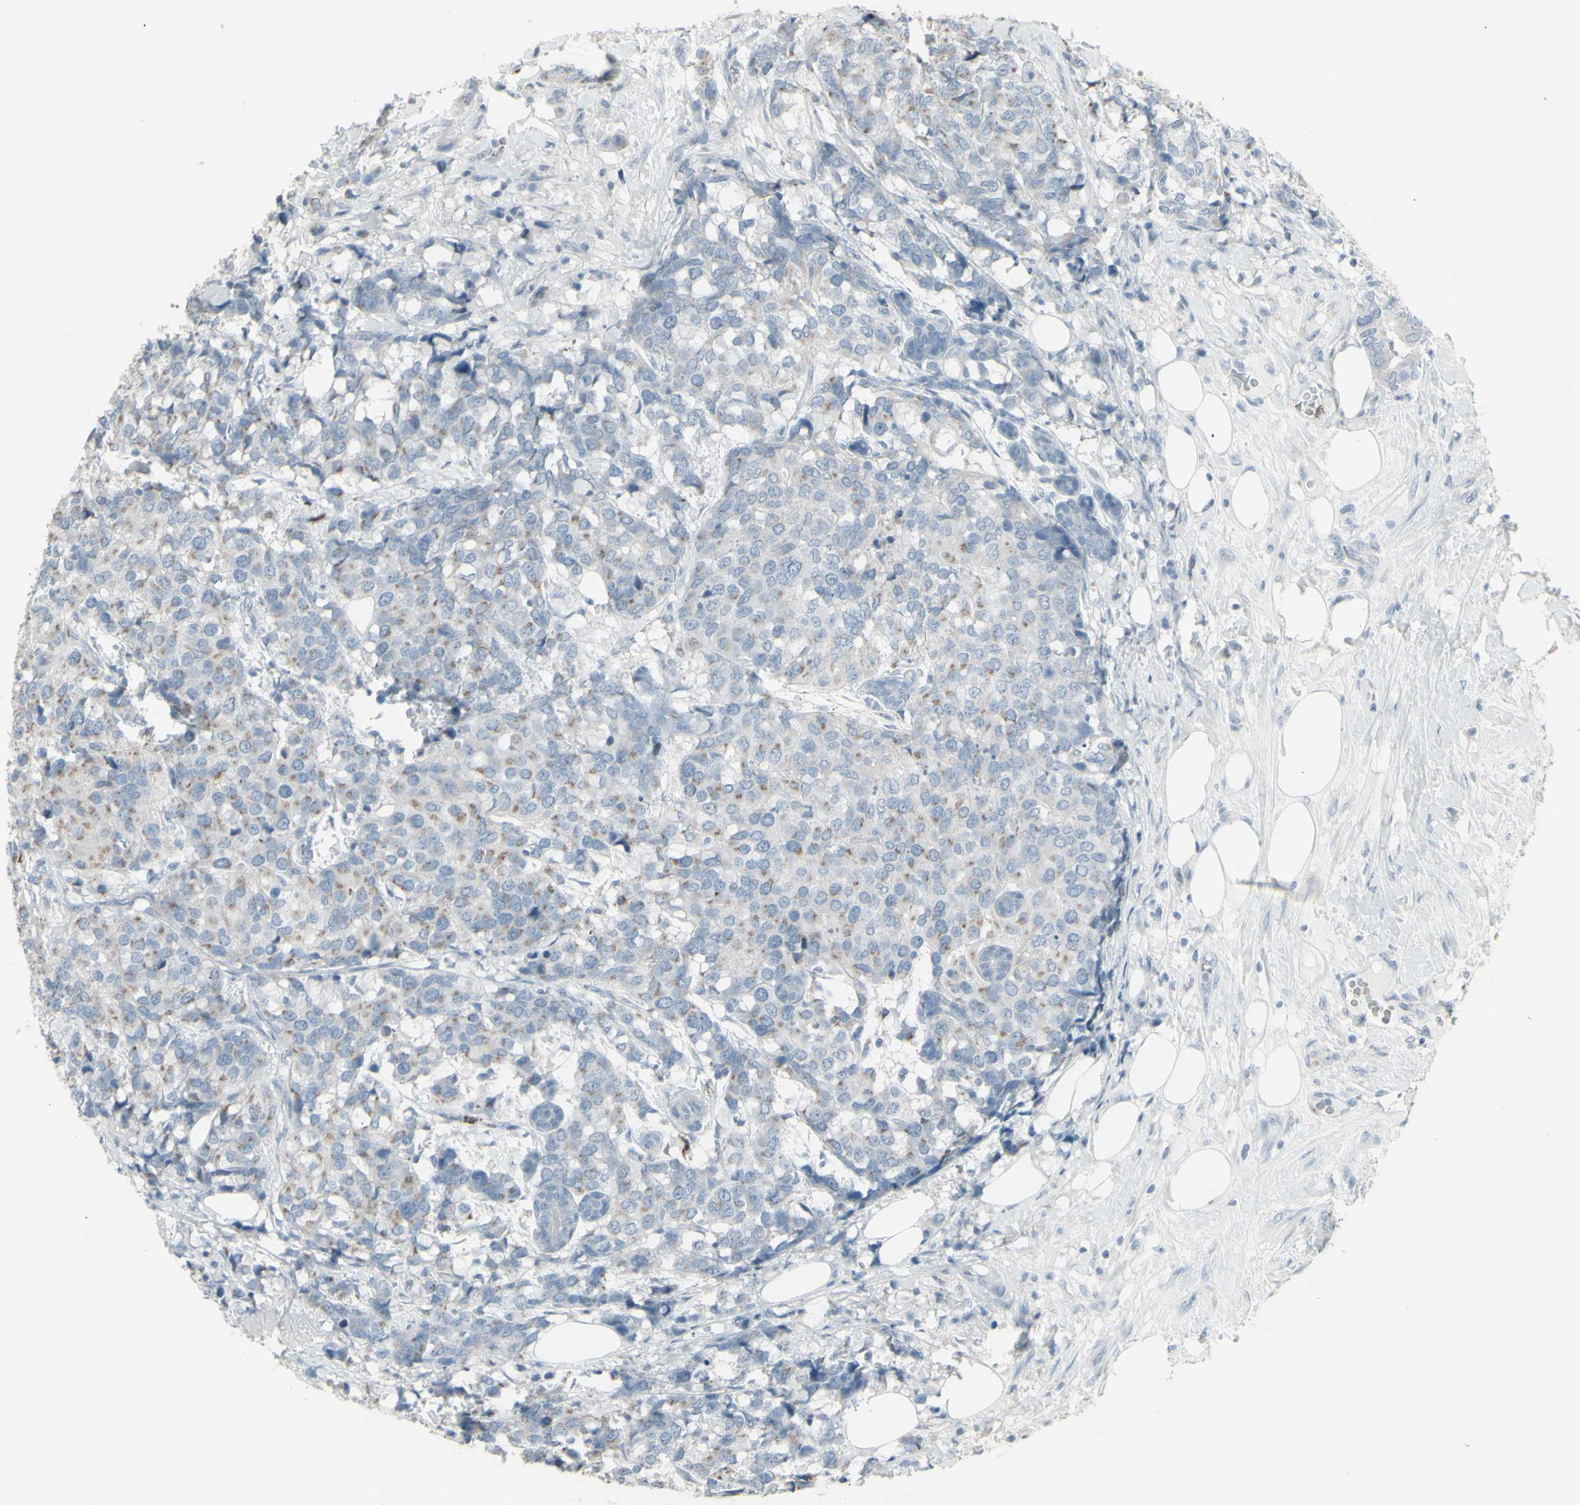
{"staining": {"intensity": "weak", "quantity": "25%-75%", "location": "cytoplasmic/membranous"}, "tissue": "breast cancer", "cell_type": "Tumor cells", "image_type": "cancer", "snomed": [{"axis": "morphology", "description": "Lobular carcinoma"}, {"axis": "topography", "description": "Breast"}], "caption": "This image exhibits immunohistochemistry staining of breast lobular carcinoma, with low weak cytoplasmic/membranous staining in about 25%-75% of tumor cells.", "gene": "CD79B", "patient": {"sex": "female", "age": 59}}